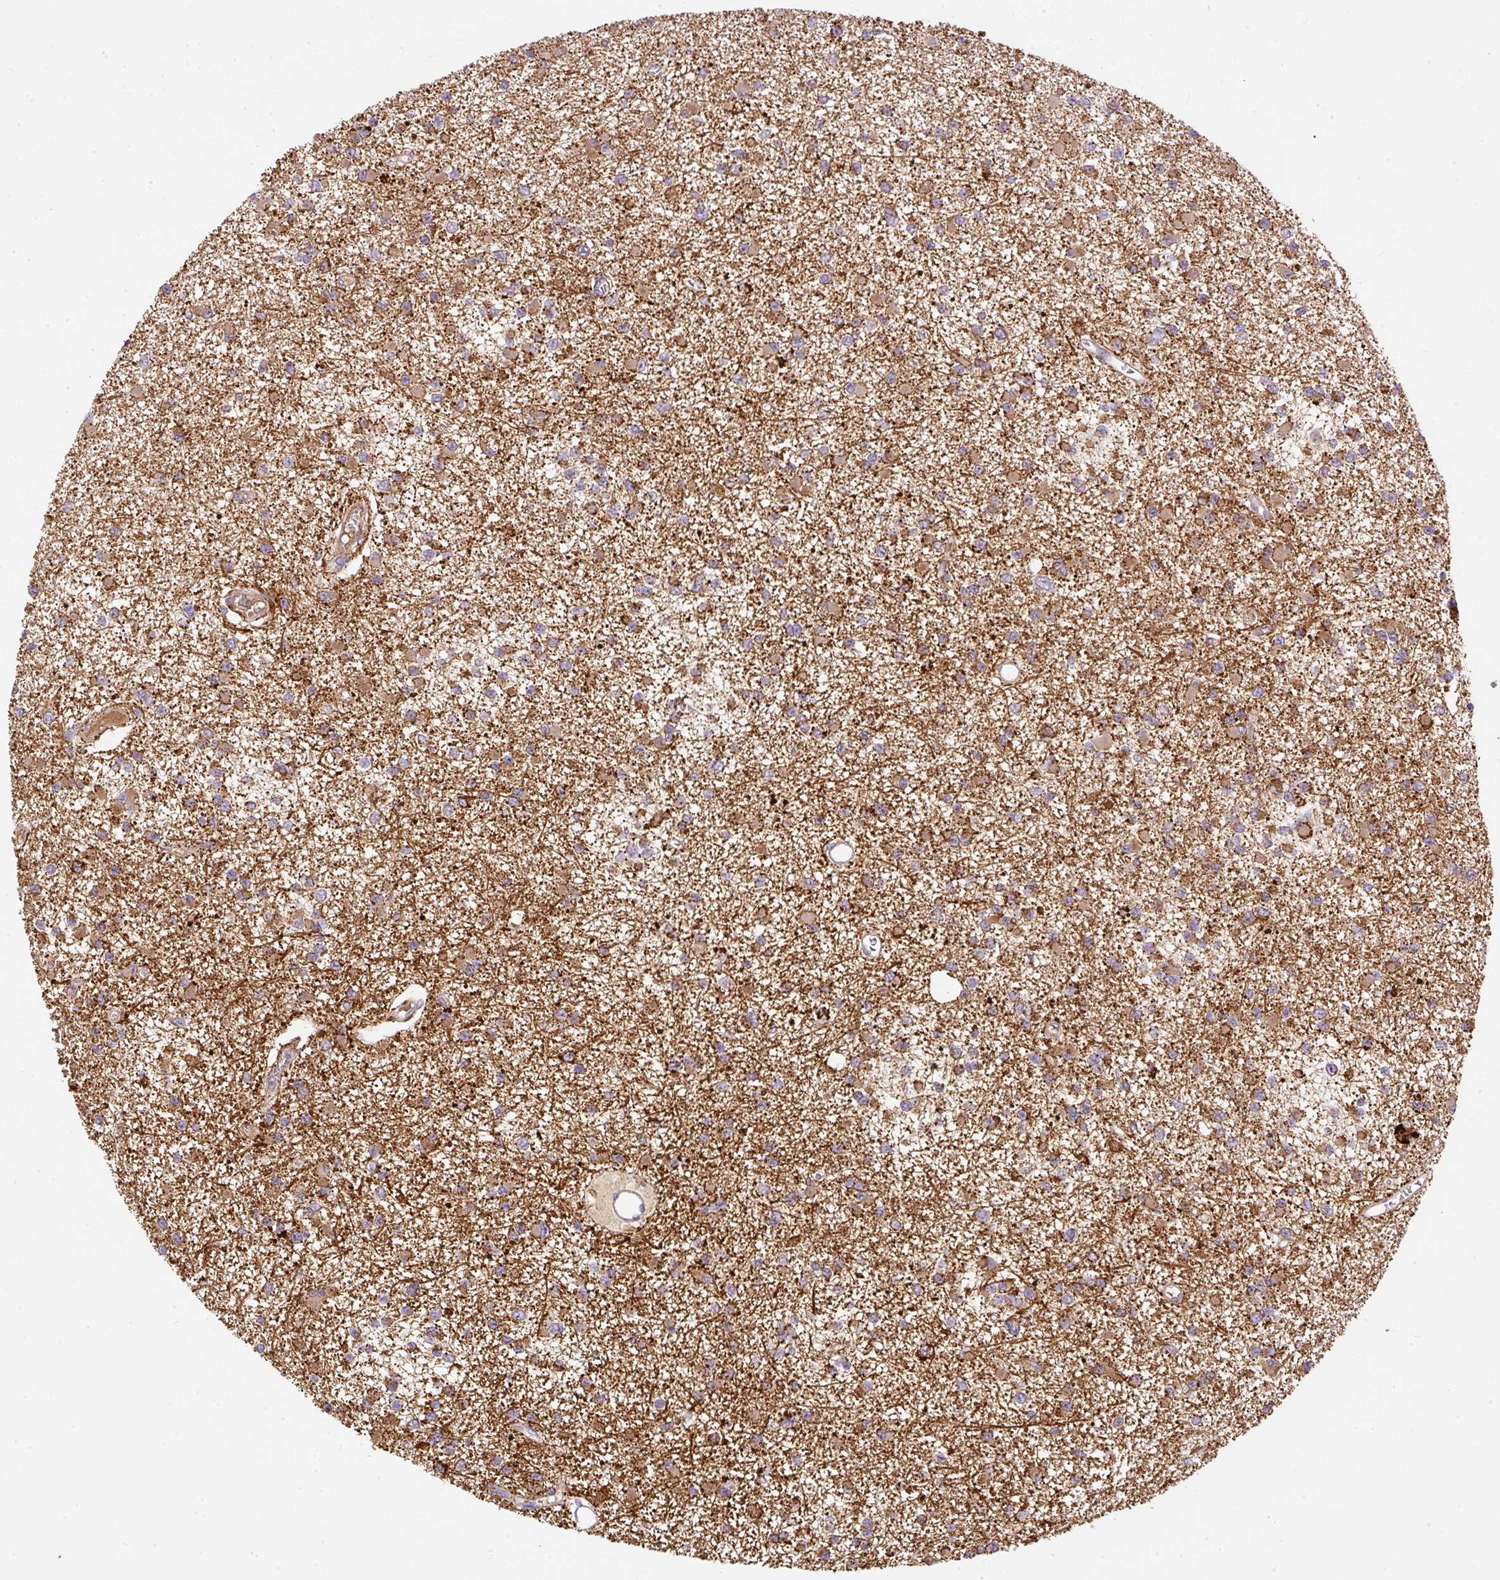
{"staining": {"intensity": "moderate", "quantity": ">75%", "location": "cytoplasmic/membranous"}, "tissue": "glioma", "cell_type": "Tumor cells", "image_type": "cancer", "snomed": [{"axis": "morphology", "description": "Glioma, malignant, Low grade"}, {"axis": "topography", "description": "Brain"}], "caption": "The photomicrograph reveals immunohistochemical staining of glioma. There is moderate cytoplasmic/membranous expression is appreciated in about >75% of tumor cells.", "gene": "DAPK1", "patient": {"sex": "female", "age": 22}}